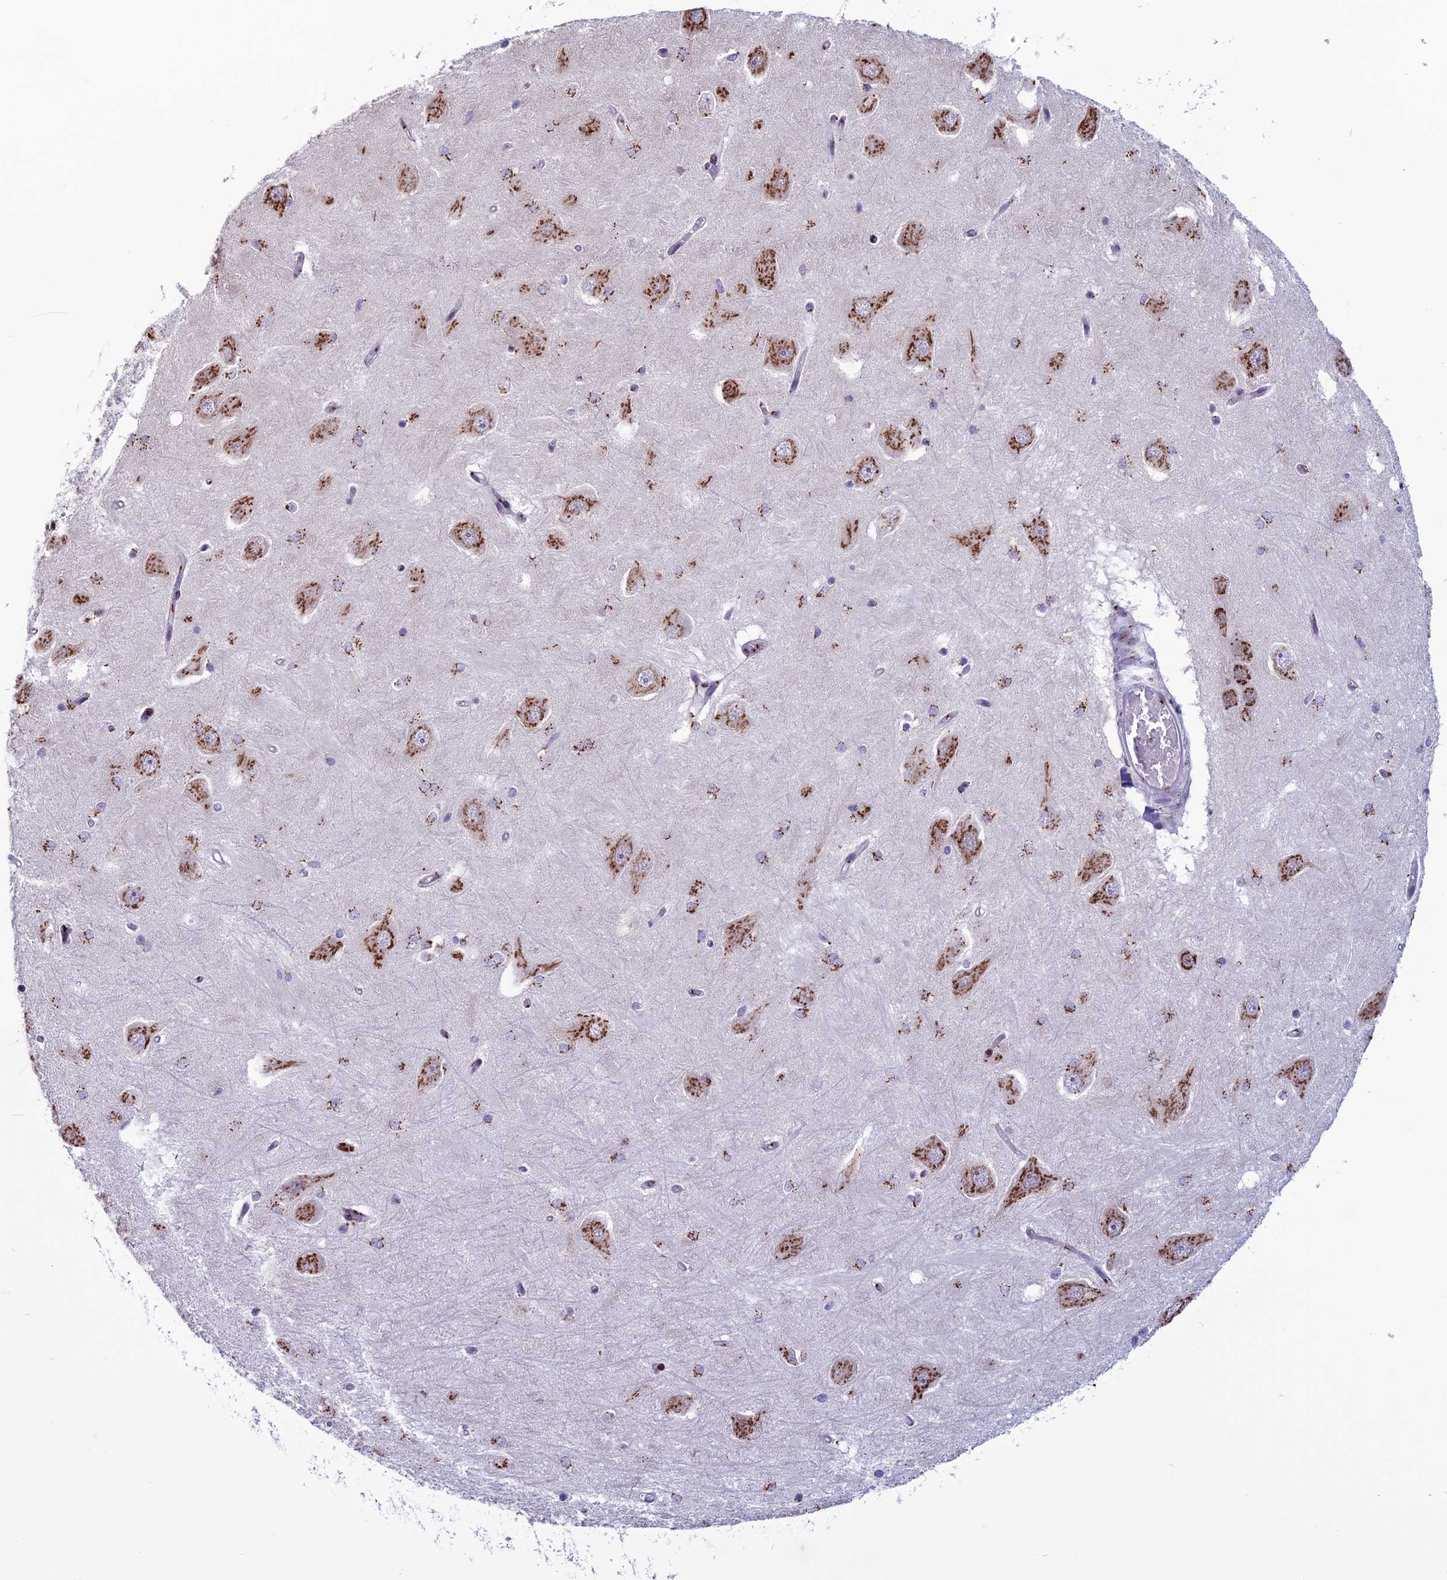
{"staining": {"intensity": "strong", "quantity": "25%-75%", "location": "cytoplasmic/membranous,nuclear"}, "tissue": "hippocampus", "cell_type": "Glial cells", "image_type": "normal", "snomed": [{"axis": "morphology", "description": "Normal tissue, NOS"}, {"axis": "topography", "description": "Hippocampus"}], "caption": "This micrograph shows immunohistochemistry (IHC) staining of benign human hippocampus, with high strong cytoplasmic/membranous,nuclear staining in about 25%-75% of glial cells.", "gene": "PLEKHA4", "patient": {"sex": "male", "age": 45}}